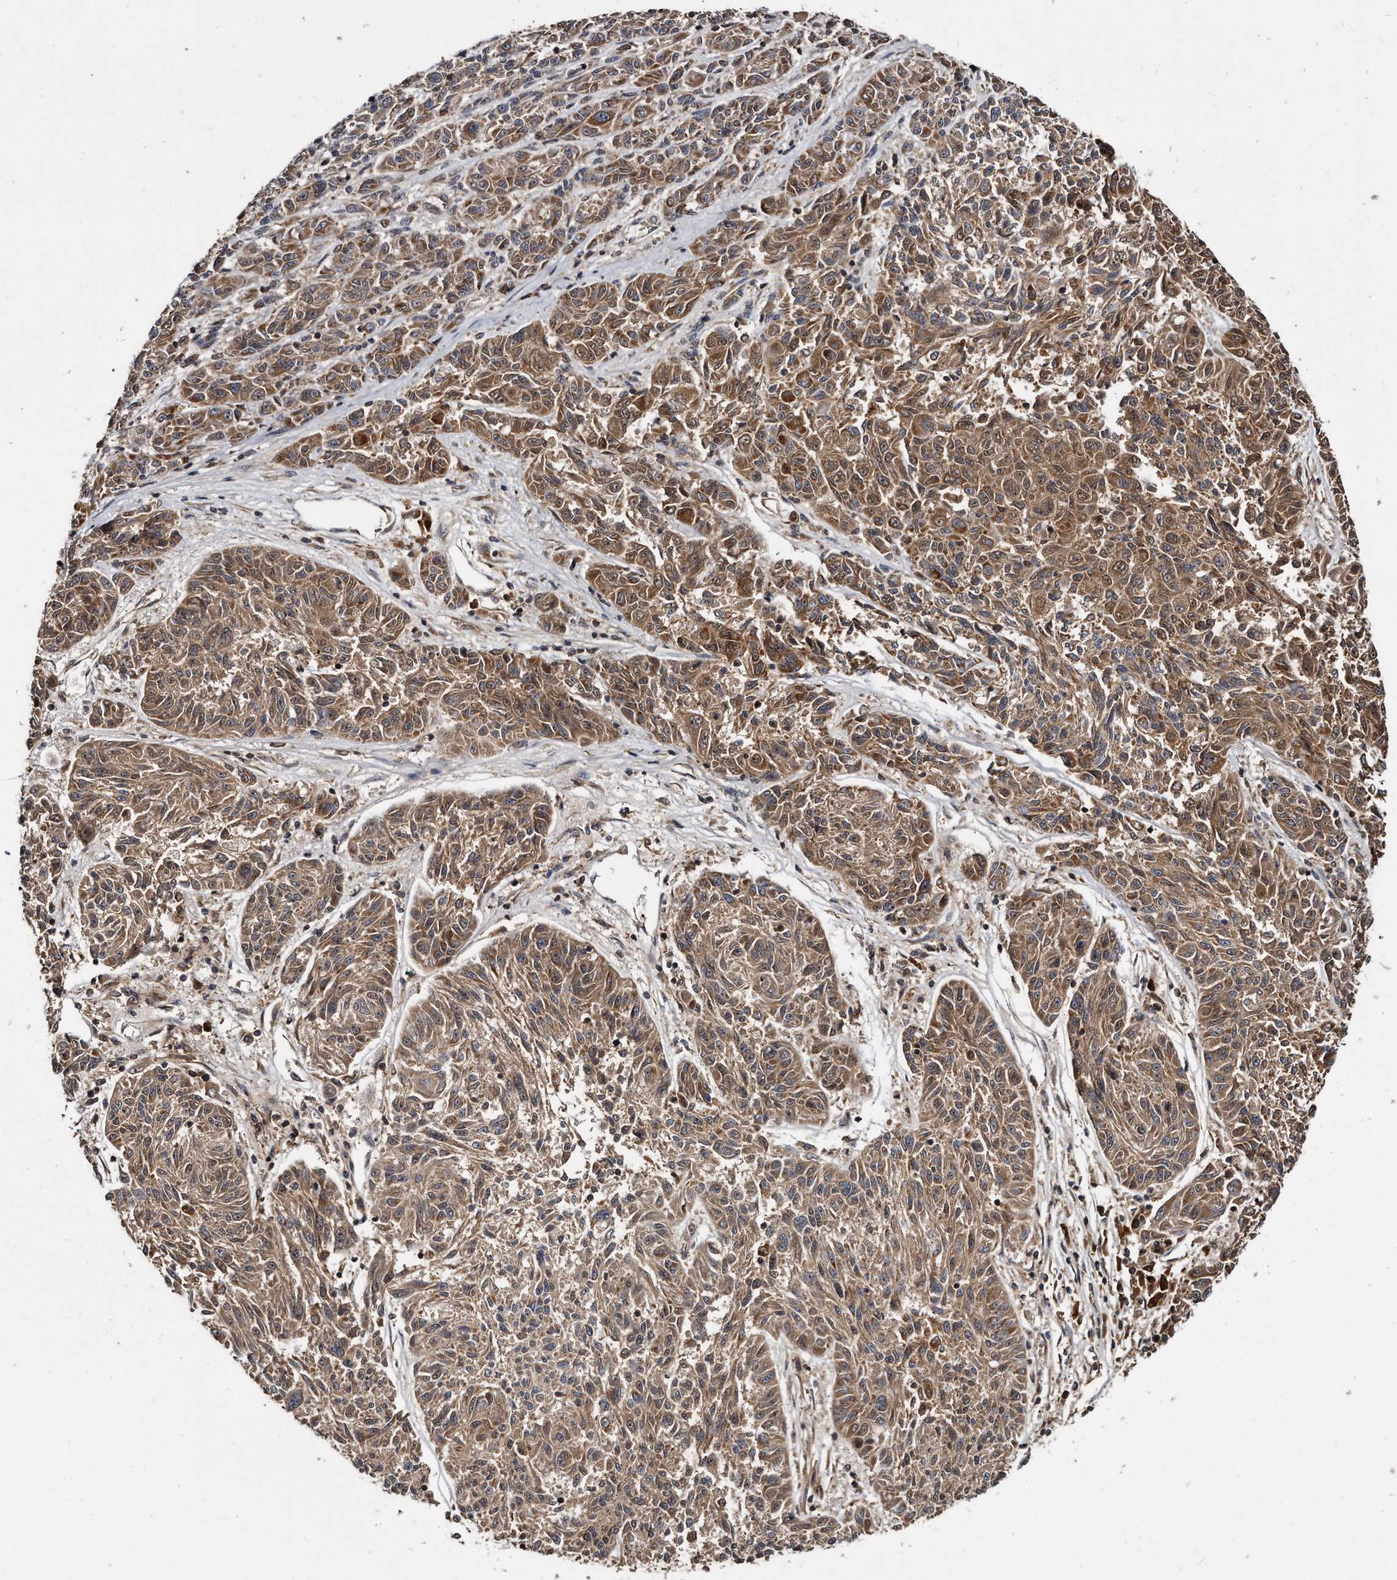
{"staining": {"intensity": "moderate", "quantity": ">75%", "location": "cytoplasmic/membranous"}, "tissue": "melanoma", "cell_type": "Tumor cells", "image_type": "cancer", "snomed": [{"axis": "morphology", "description": "Malignant melanoma, NOS"}, {"axis": "topography", "description": "Skin"}], "caption": "Immunohistochemical staining of human malignant melanoma demonstrates medium levels of moderate cytoplasmic/membranous positivity in approximately >75% of tumor cells.", "gene": "FAM136A", "patient": {"sex": "male", "age": 53}}